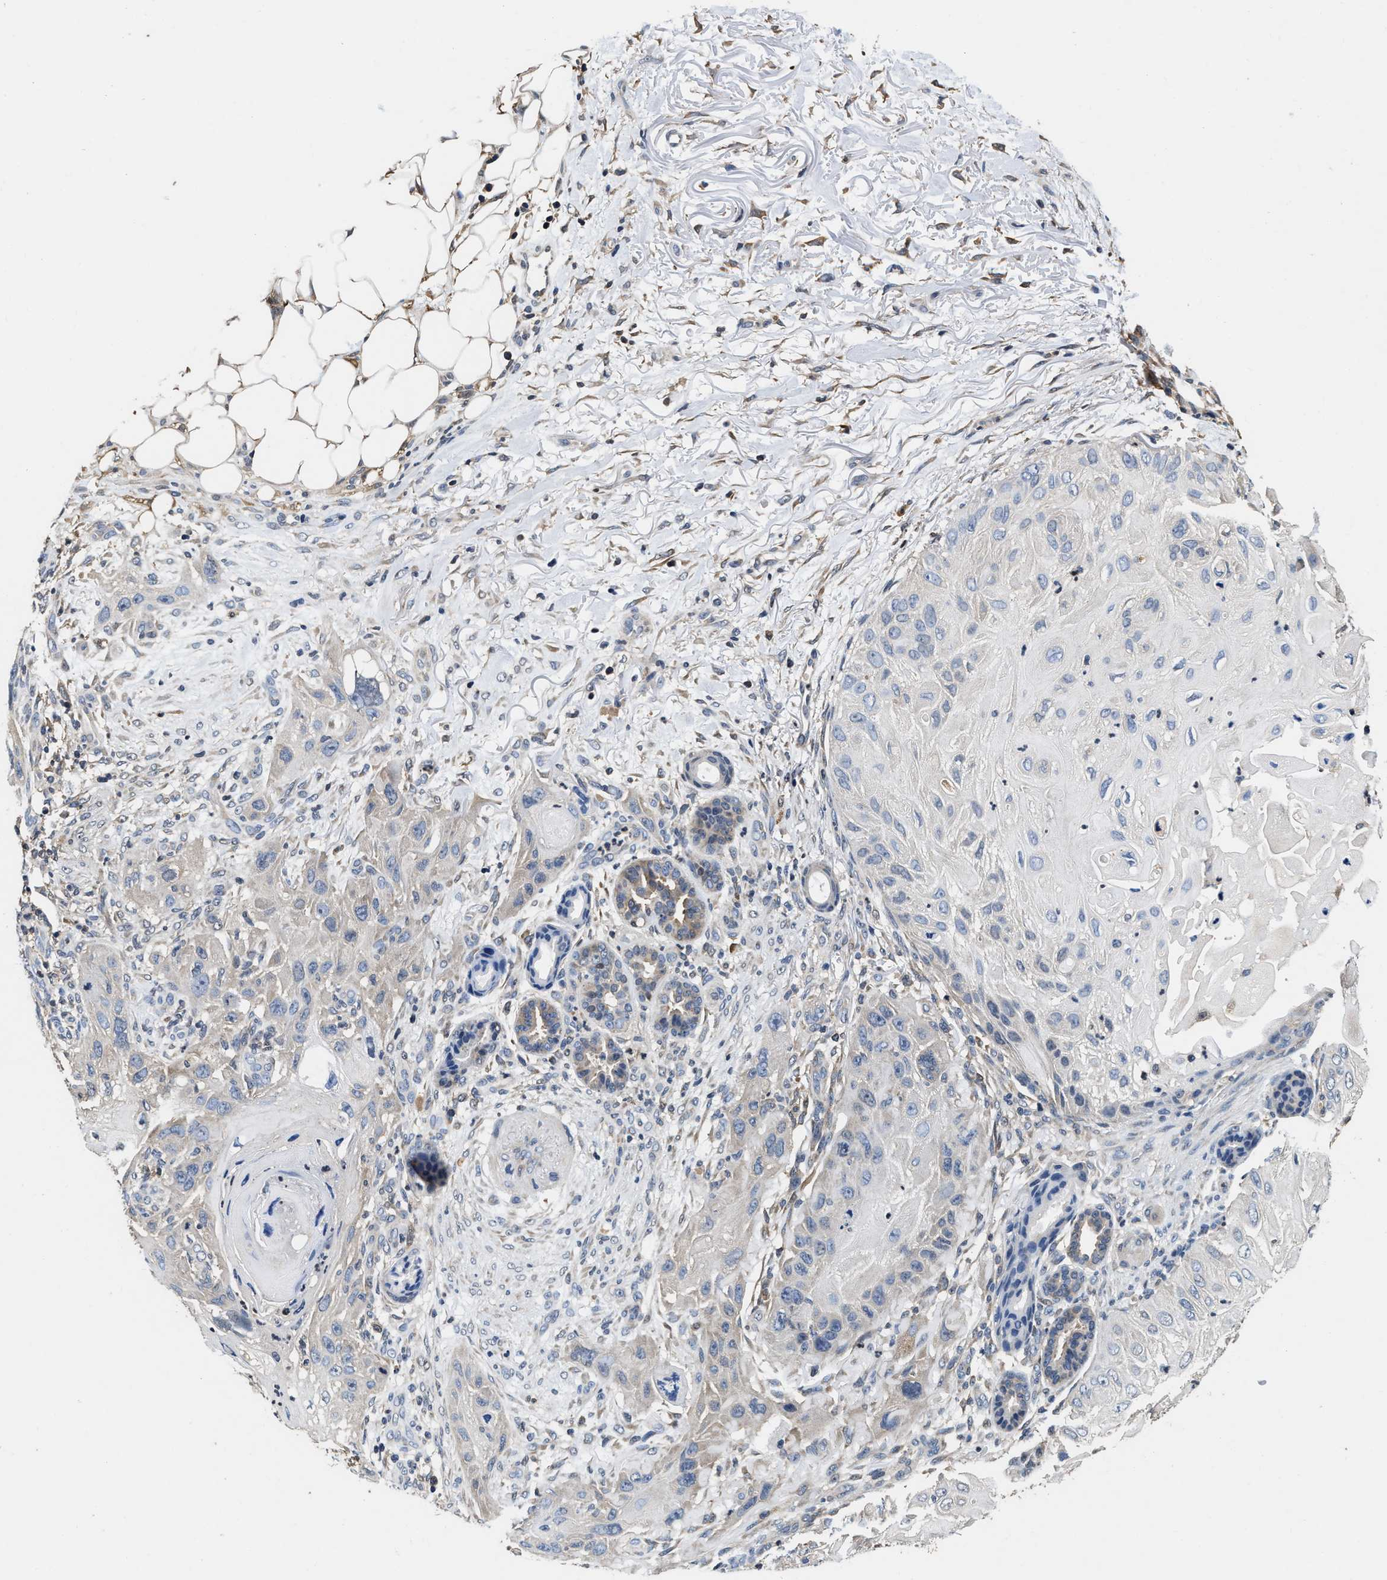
{"staining": {"intensity": "weak", "quantity": "<25%", "location": "cytoplasmic/membranous"}, "tissue": "skin cancer", "cell_type": "Tumor cells", "image_type": "cancer", "snomed": [{"axis": "morphology", "description": "Squamous cell carcinoma, NOS"}, {"axis": "topography", "description": "Skin"}], "caption": "This is a photomicrograph of immunohistochemistry (IHC) staining of skin squamous cell carcinoma, which shows no positivity in tumor cells.", "gene": "PHPT1", "patient": {"sex": "female", "age": 77}}